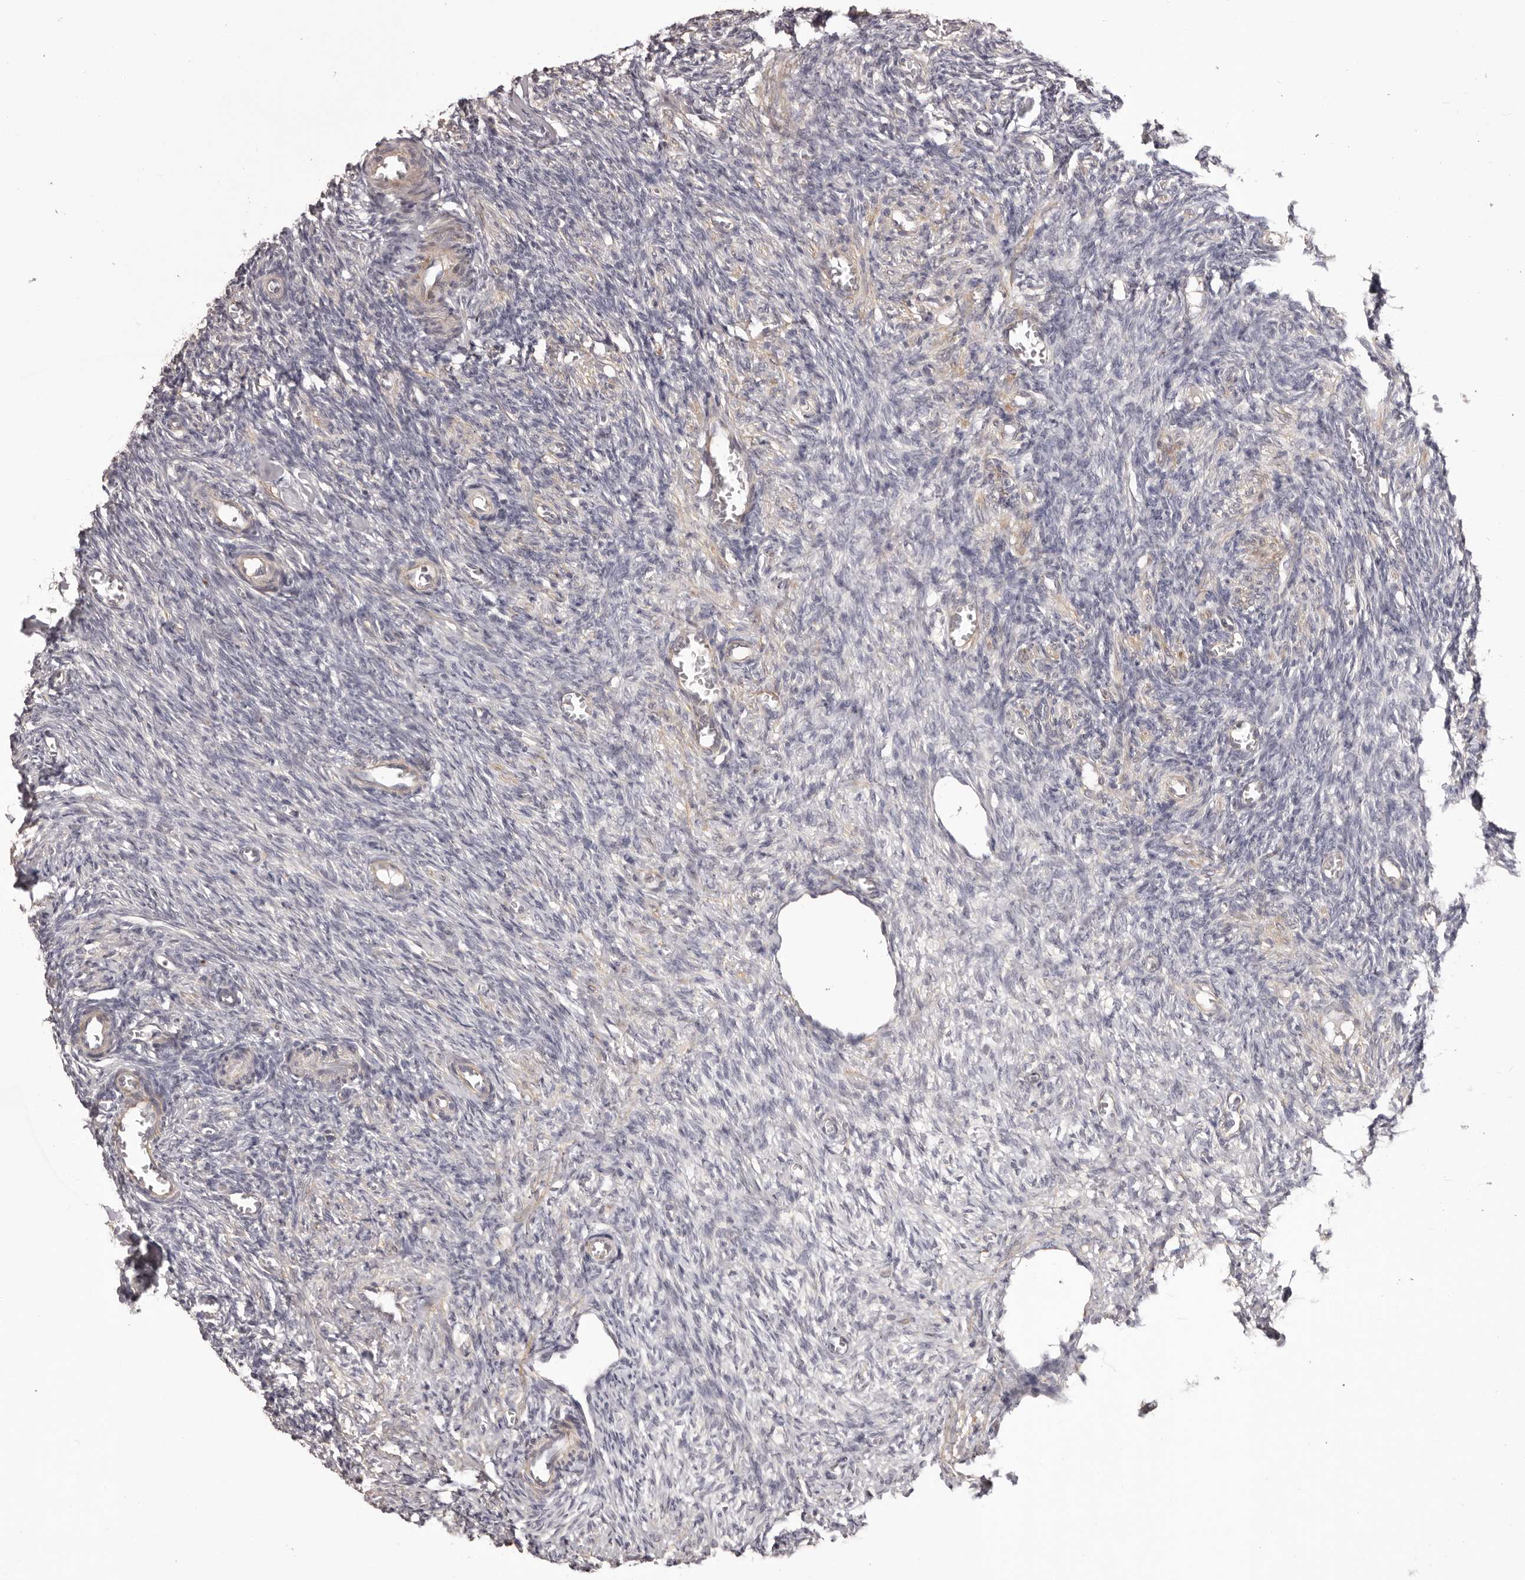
{"staining": {"intensity": "weak", "quantity": ">75%", "location": "cytoplasmic/membranous"}, "tissue": "ovary", "cell_type": "Follicle cells", "image_type": "normal", "snomed": [{"axis": "morphology", "description": "Normal tissue, NOS"}, {"axis": "topography", "description": "Ovary"}], "caption": "A high-resolution micrograph shows immunohistochemistry (IHC) staining of unremarkable ovary, which shows weak cytoplasmic/membranous positivity in about >75% of follicle cells.", "gene": "HRH1", "patient": {"sex": "female", "age": 27}}